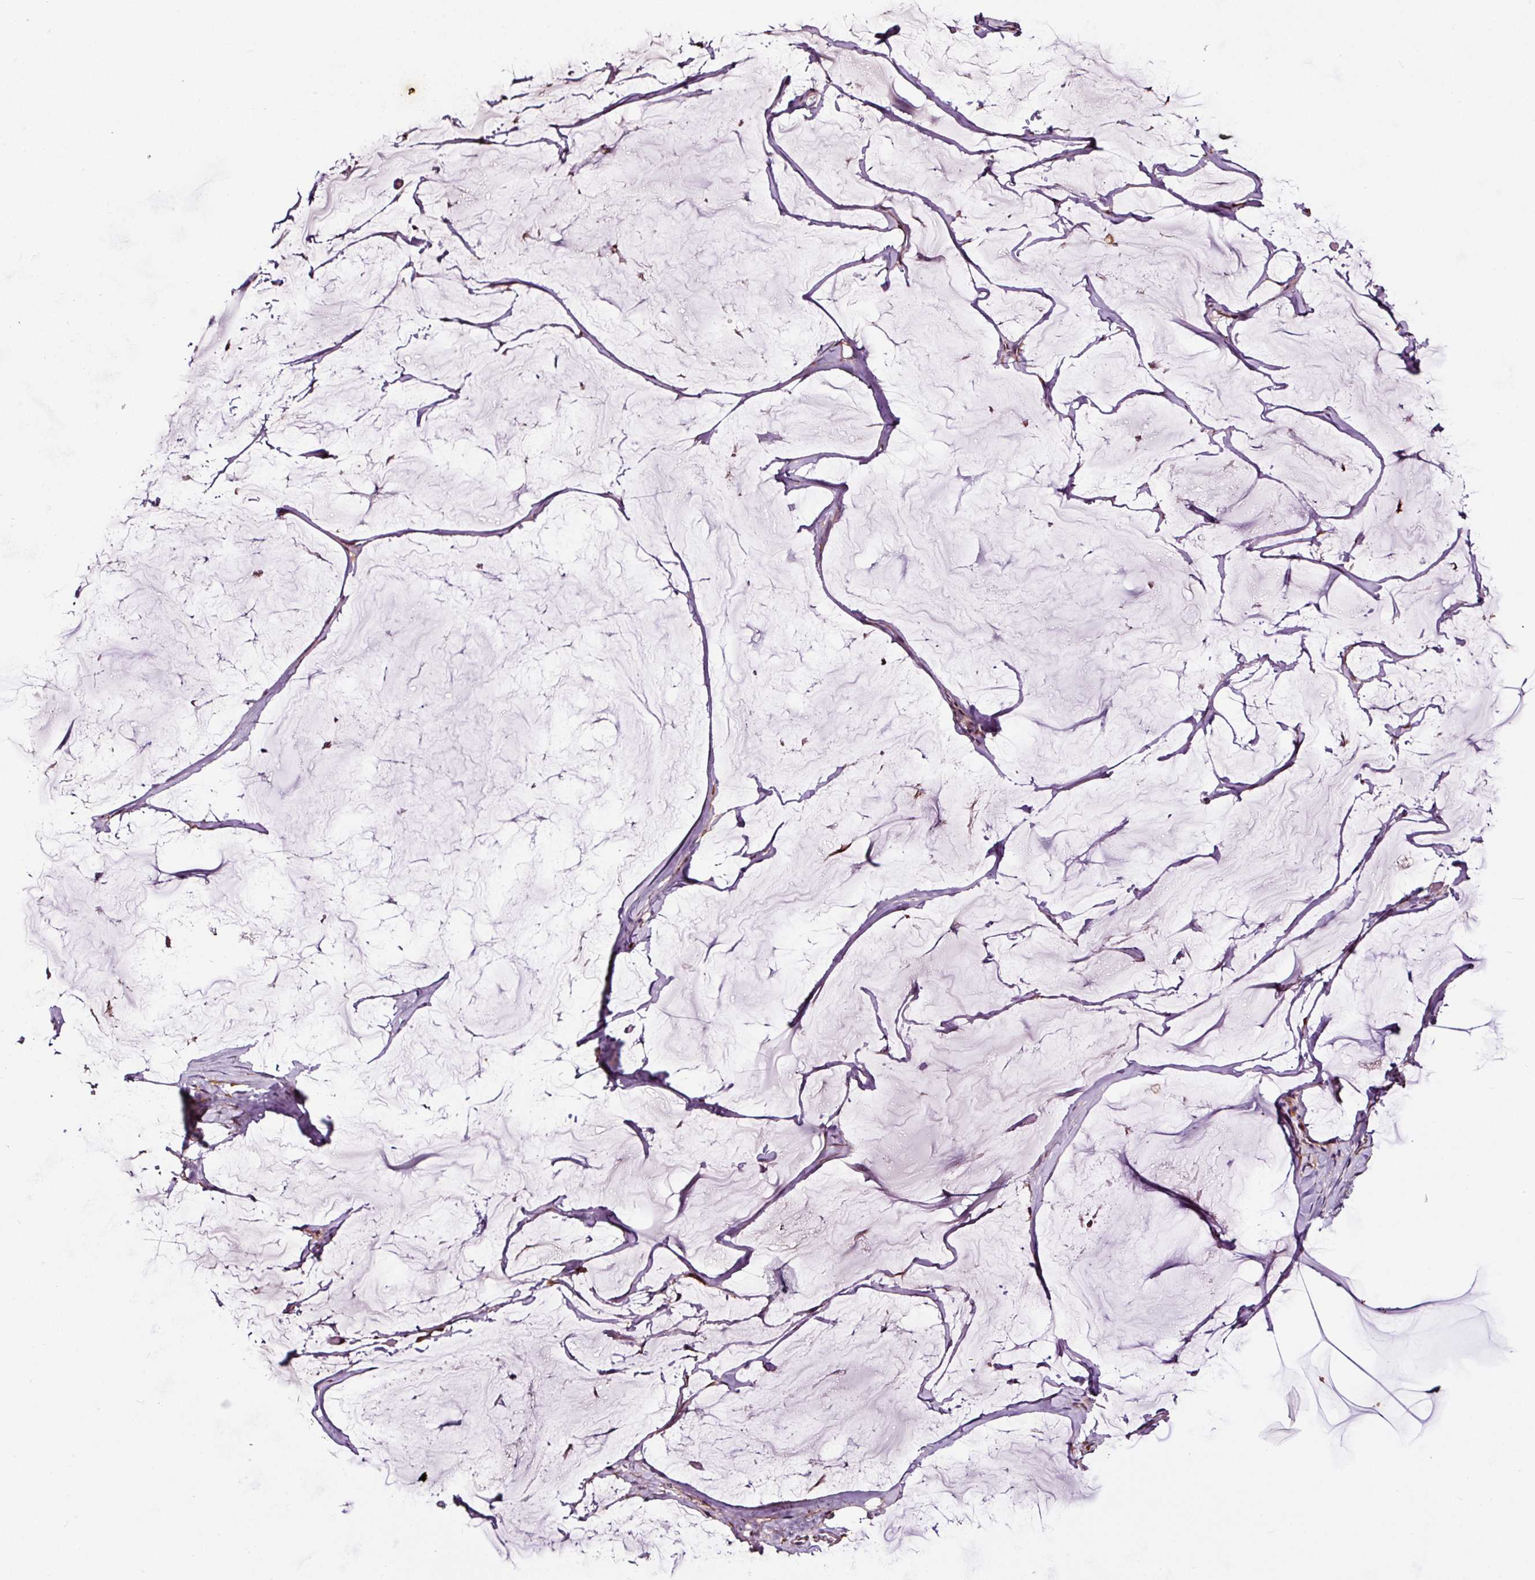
{"staining": {"intensity": "negative", "quantity": "none", "location": "none"}, "tissue": "ovarian cancer", "cell_type": "Tumor cells", "image_type": "cancer", "snomed": [{"axis": "morphology", "description": "Cystadenocarcinoma, mucinous, NOS"}, {"axis": "topography", "description": "Ovary"}], "caption": "This is an immunohistochemistry micrograph of human ovarian cancer (mucinous cystadenocarcinoma). There is no positivity in tumor cells.", "gene": "LRRC24", "patient": {"sex": "female", "age": 73}}